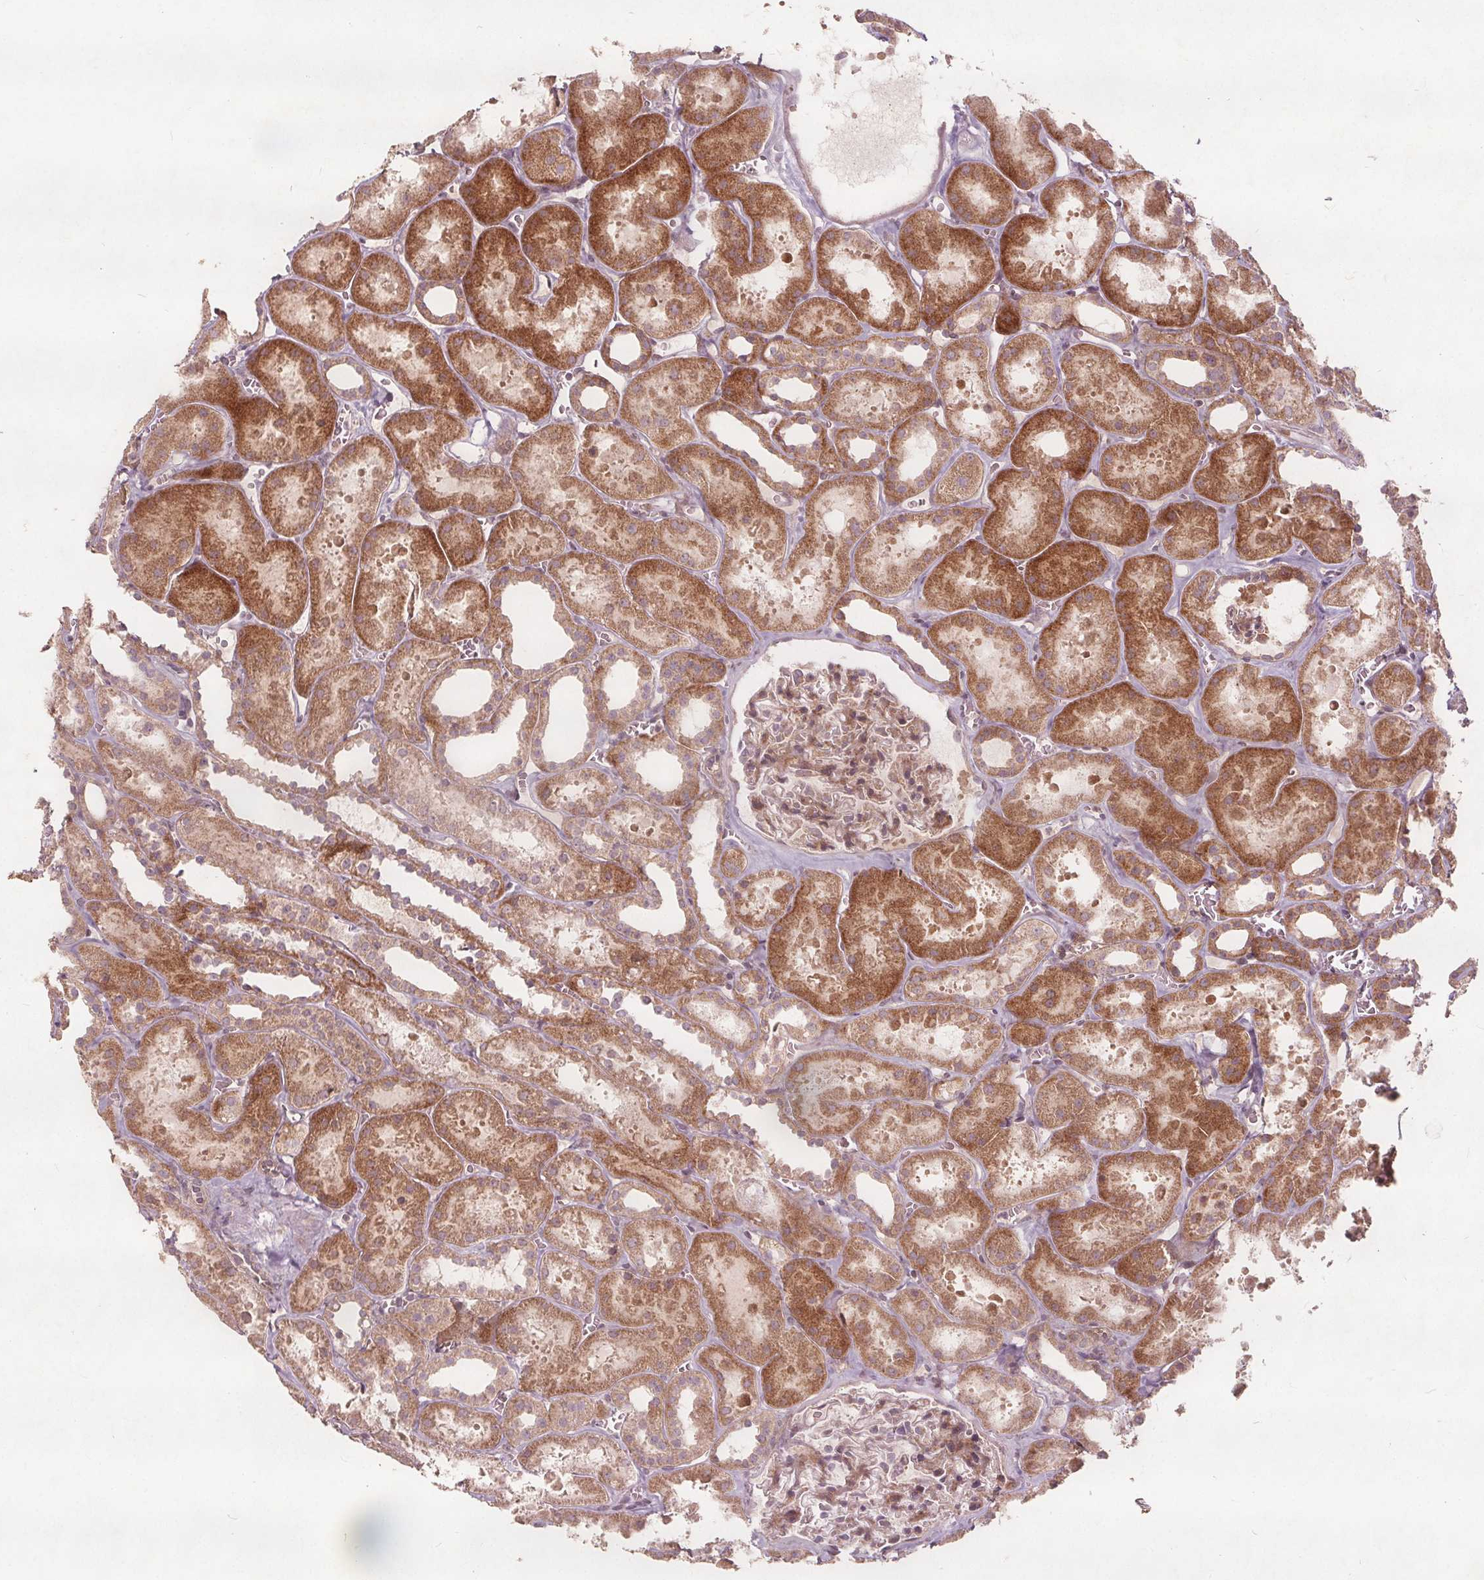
{"staining": {"intensity": "weak", "quantity": ">75%", "location": "cytoplasmic/membranous"}, "tissue": "kidney", "cell_type": "Cells in glomeruli", "image_type": "normal", "snomed": [{"axis": "morphology", "description": "Normal tissue, NOS"}, {"axis": "topography", "description": "Kidney"}], "caption": "Weak cytoplasmic/membranous positivity for a protein is appreciated in about >75% of cells in glomeruli of unremarkable kidney using immunohistochemistry.", "gene": "PTPRT", "patient": {"sex": "female", "age": 41}}